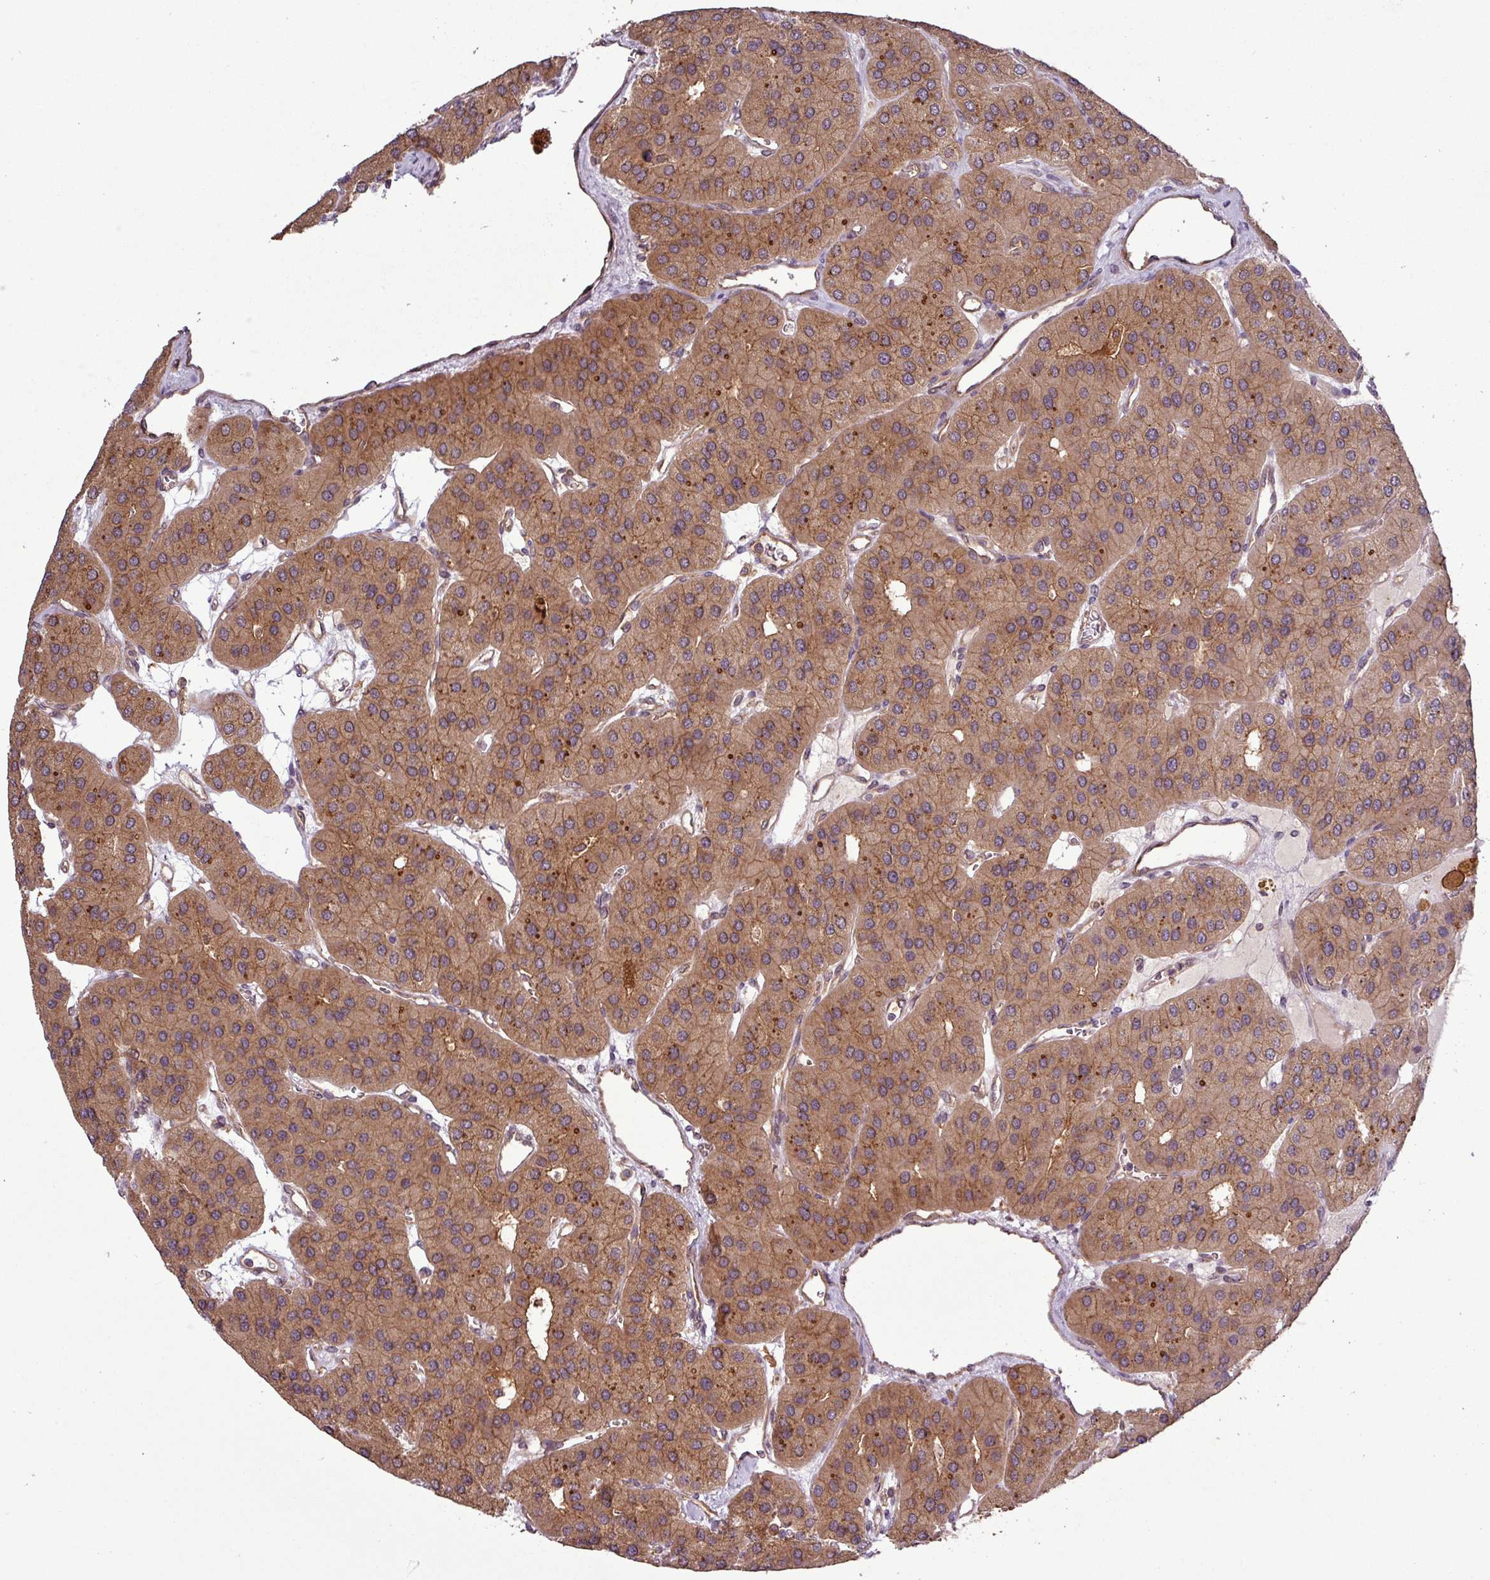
{"staining": {"intensity": "moderate", "quantity": ">75%", "location": "cytoplasmic/membranous"}, "tissue": "parathyroid gland", "cell_type": "Glandular cells", "image_type": "normal", "snomed": [{"axis": "morphology", "description": "Normal tissue, NOS"}, {"axis": "morphology", "description": "Adenoma, NOS"}, {"axis": "topography", "description": "Parathyroid gland"}], "caption": "IHC photomicrograph of unremarkable parathyroid gland: human parathyroid gland stained using IHC displays medium levels of moderate protein expression localized specifically in the cytoplasmic/membranous of glandular cells, appearing as a cytoplasmic/membranous brown color.", "gene": "SIRPB2", "patient": {"sex": "female", "age": 86}}